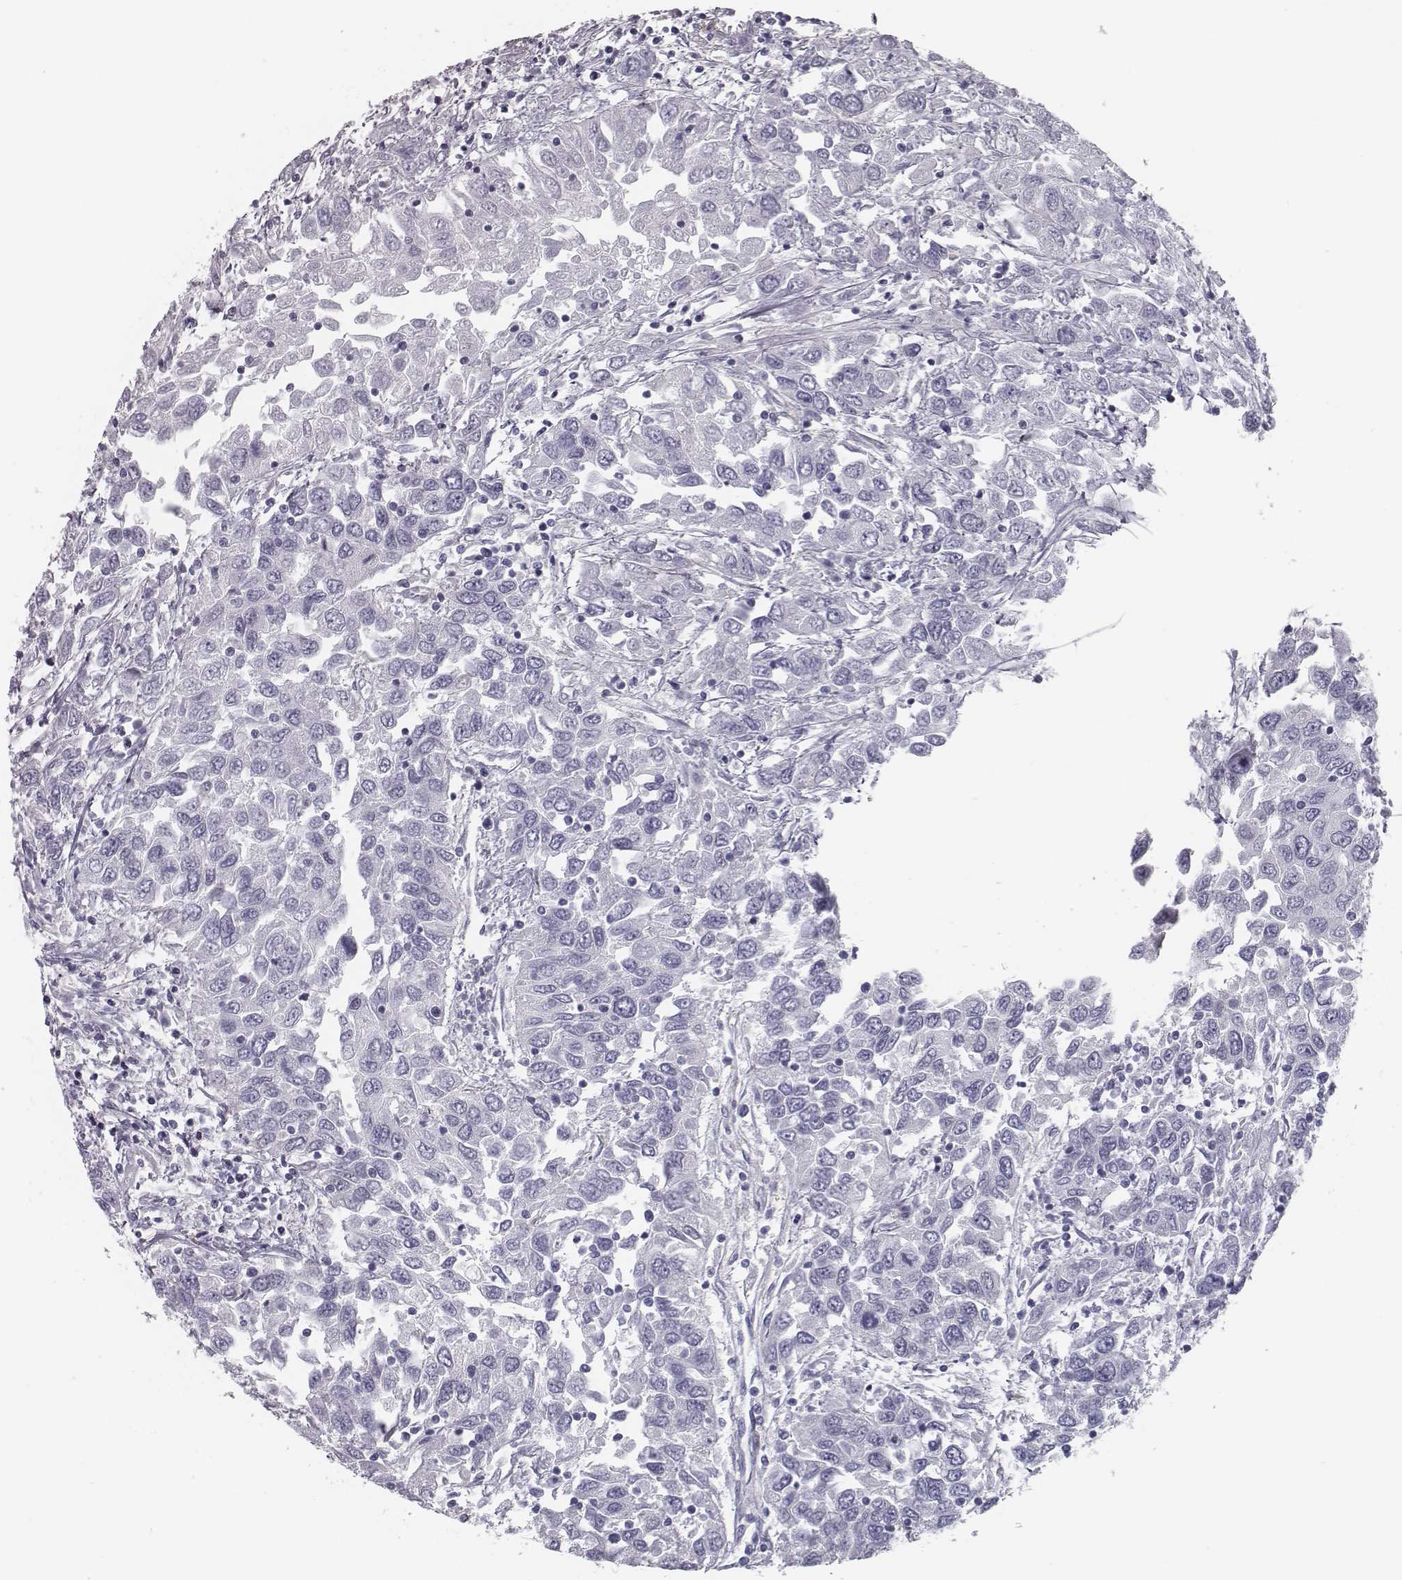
{"staining": {"intensity": "negative", "quantity": "none", "location": "none"}, "tissue": "urothelial cancer", "cell_type": "Tumor cells", "image_type": "cancer", "snomed": [{"axis": "morphology", "description": "Urothelial carcinoma, High grade"}, {"axis": "topography", "description": "Urinary bladder"}], "caption": "IHC micrograph of neoplastic tissue: human urothelial cancer stained with DAB displays no significant protein positivity in tumor cells.", "gene": "ISYNA1", "patient": {"sex": "male", "age": 76}}